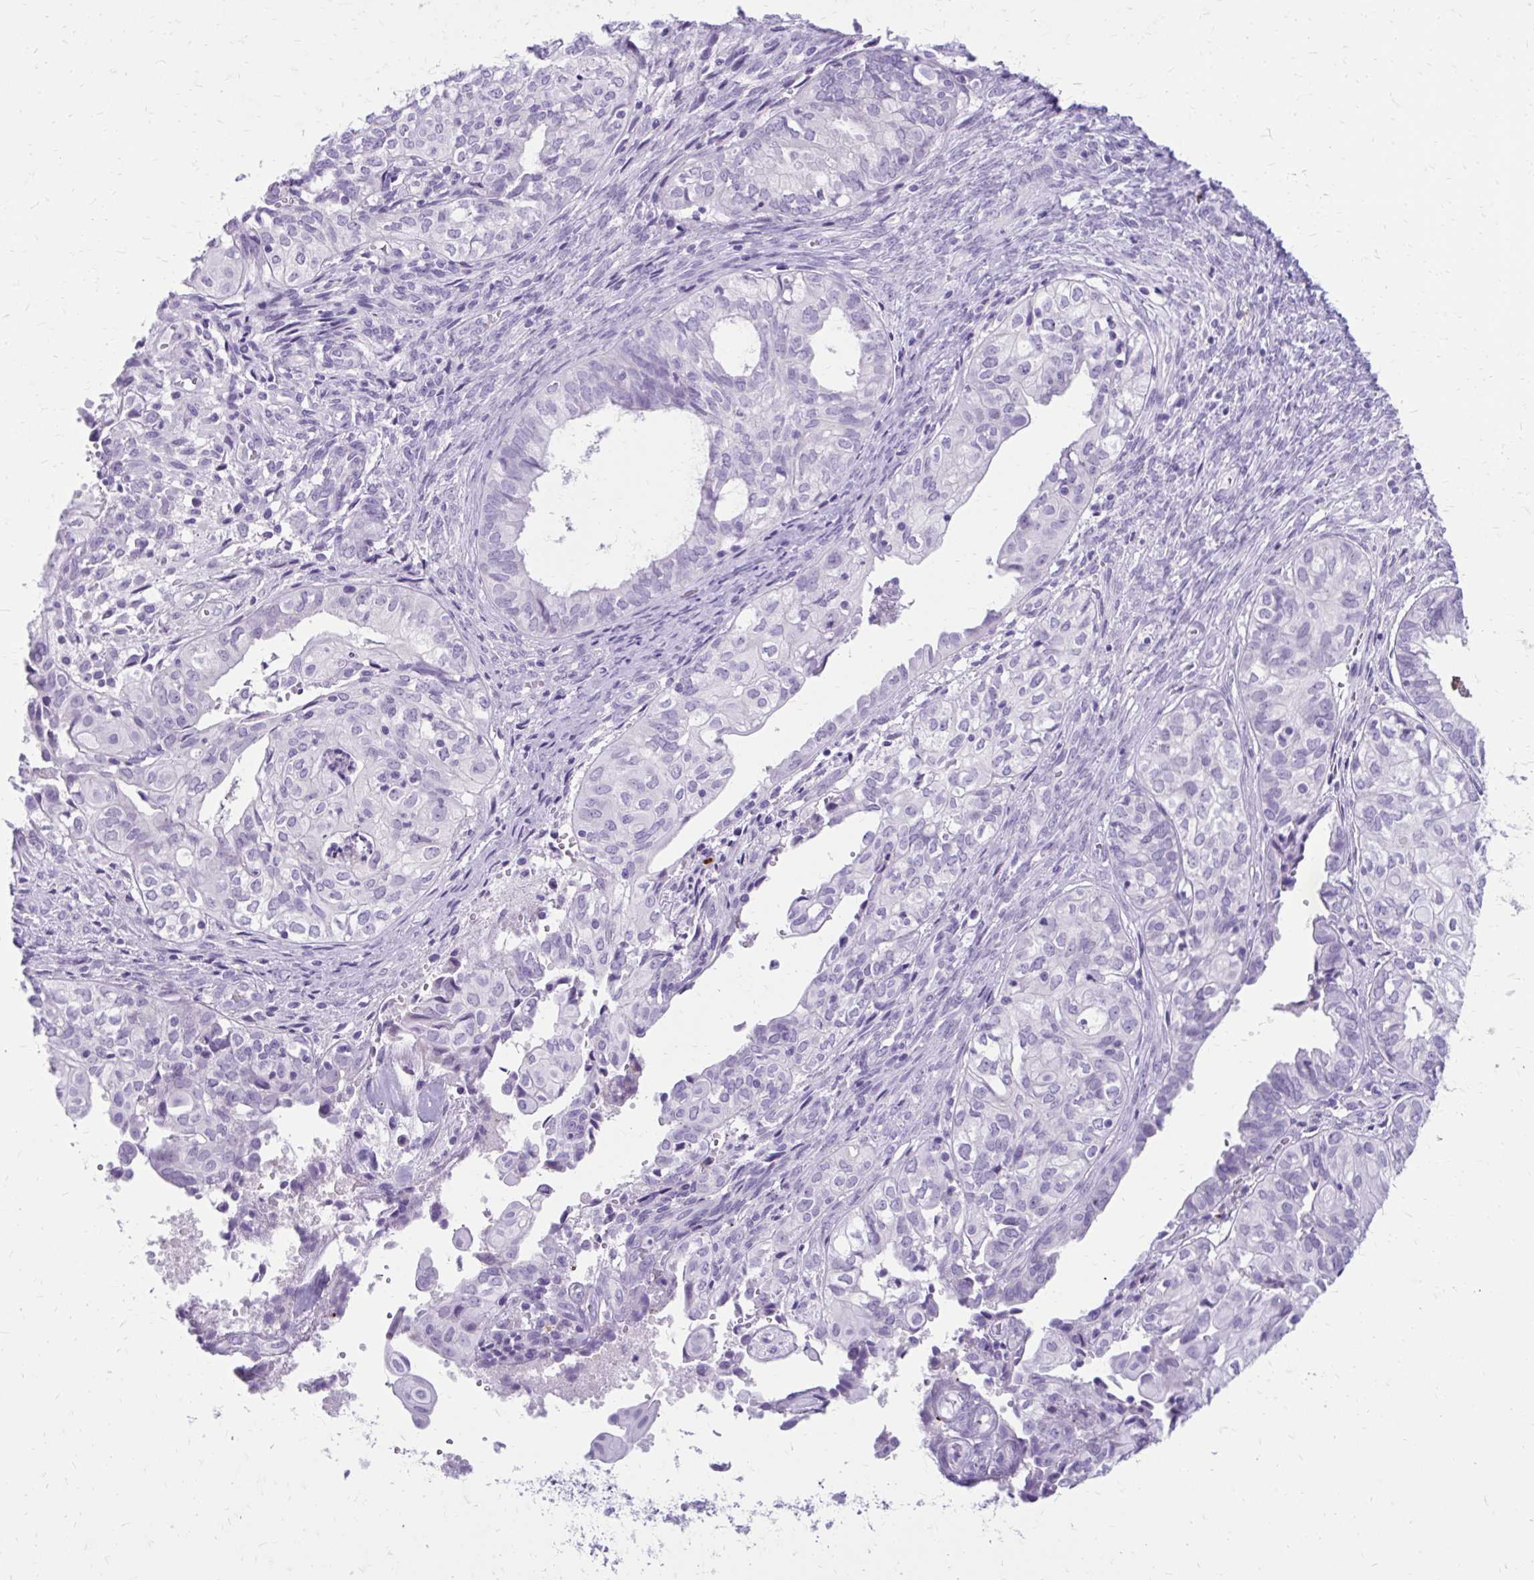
{"staining": {"intensity": "negative", "quantity": "none", "location": "none"}, "tissue": "ovarian cancer", "cell_type": "Tumor cells", "image_type": "cancer", "snomed": [{"axis": "morphology", "description": "Carcinoma, endometroid"}, {"axis": "topography", "description": "Ovary"}], "caption": "Ovarian cancer stained for a protein using immunohistochemistry (IHC) displays no staining tumor cells.", "gene": "SATL1", "patient": {"sex": "female", "age": 64}}